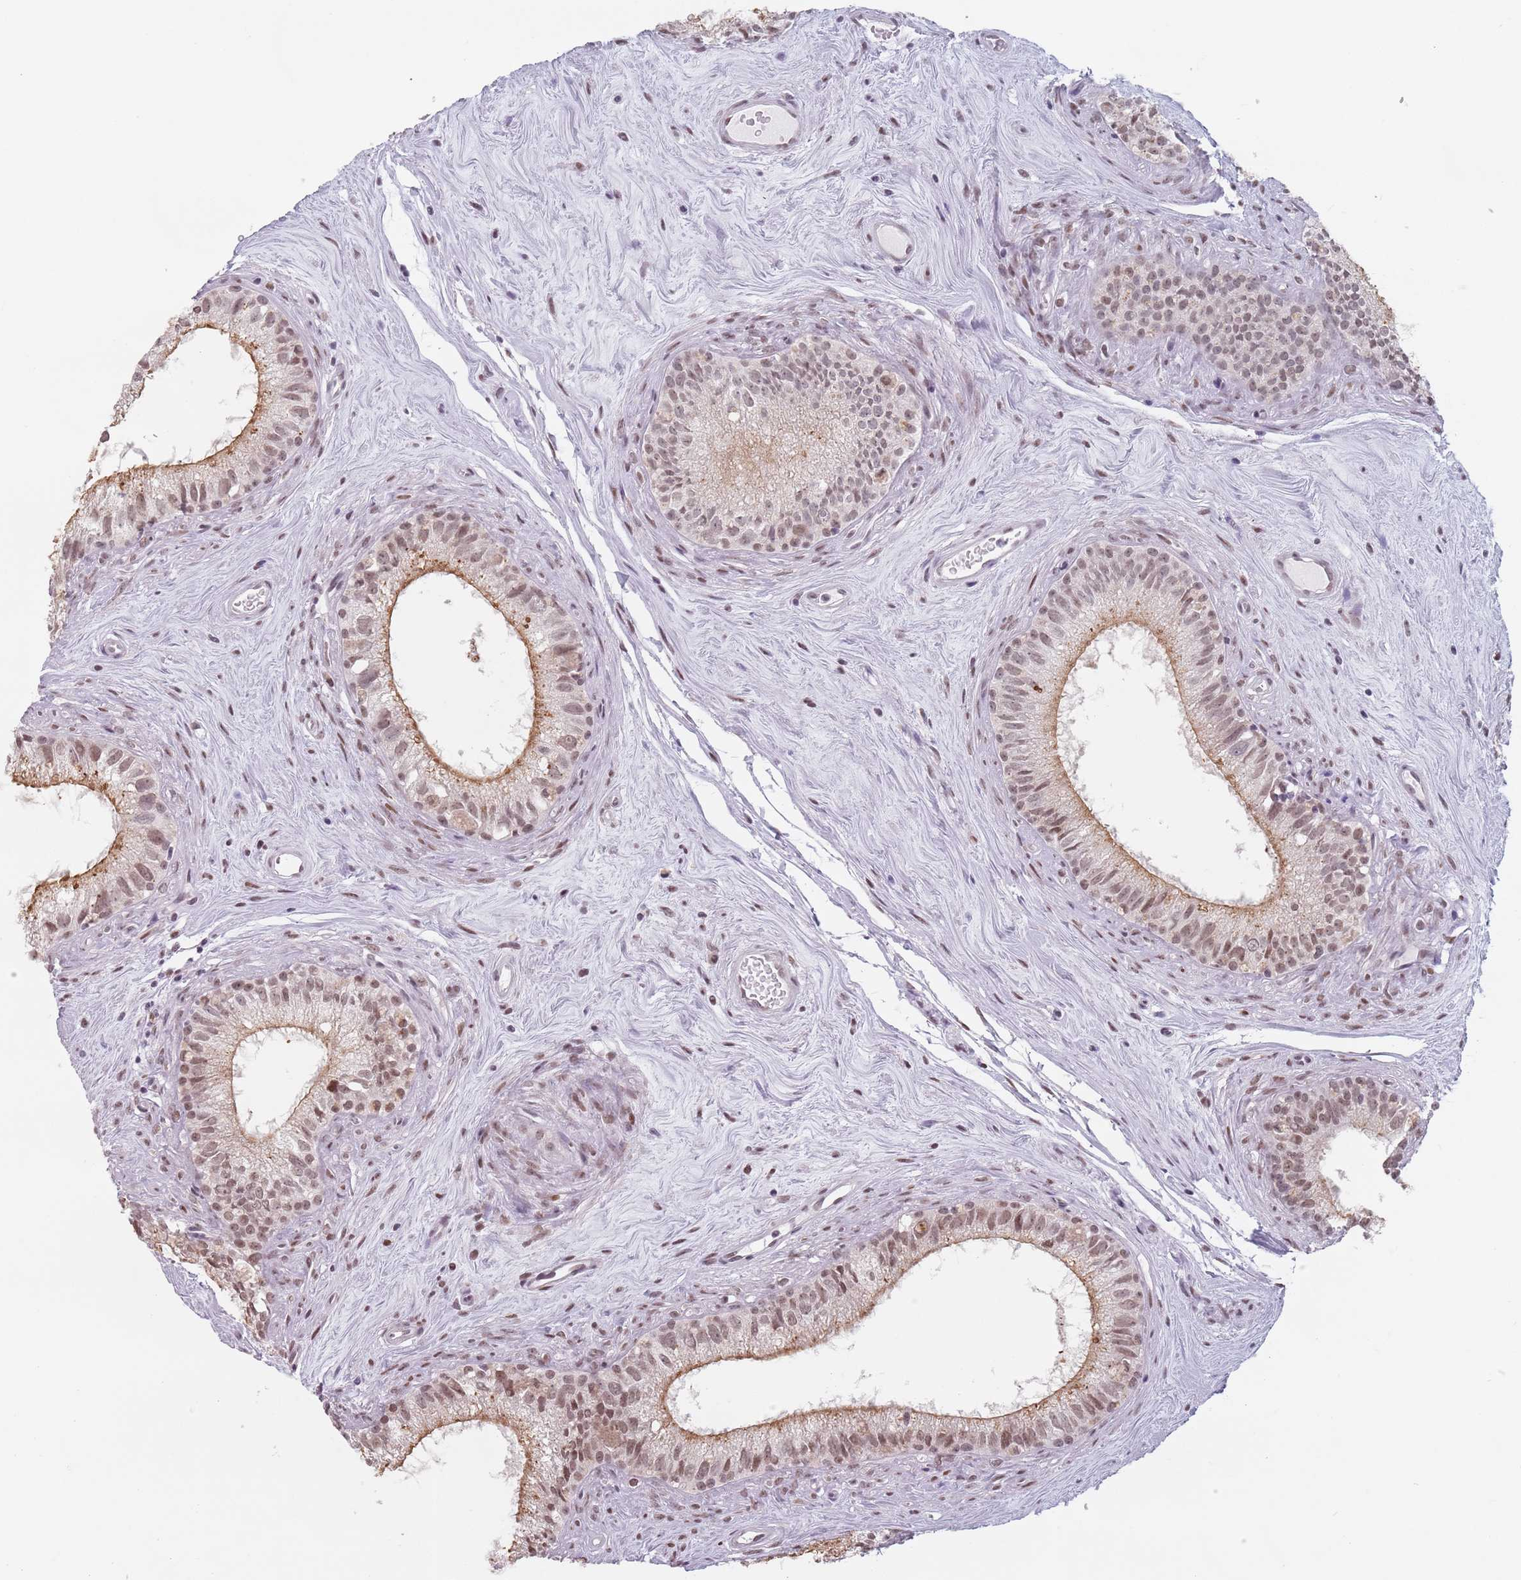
{"staining": {"intensity": "moderate", "quantity": ">75%", "location": "cytoplasmic/membranous,nuclear"}, "tissue": "epididymis", "cell_type": "Glandular cells", "image_type": "normal", "snomed": [{"axis": "morphology", "description": "Normal tissue, NOS"}, {"axis": "topography", "description": "Epididymis"}], "caption": "Normal epididymis demonstrates moderate cytoplasmic/membranous,nuclear expression in about >75% of glandular cells.", "gene": "PTCHD1", "patient": {"sex": "male", "age": 71}}